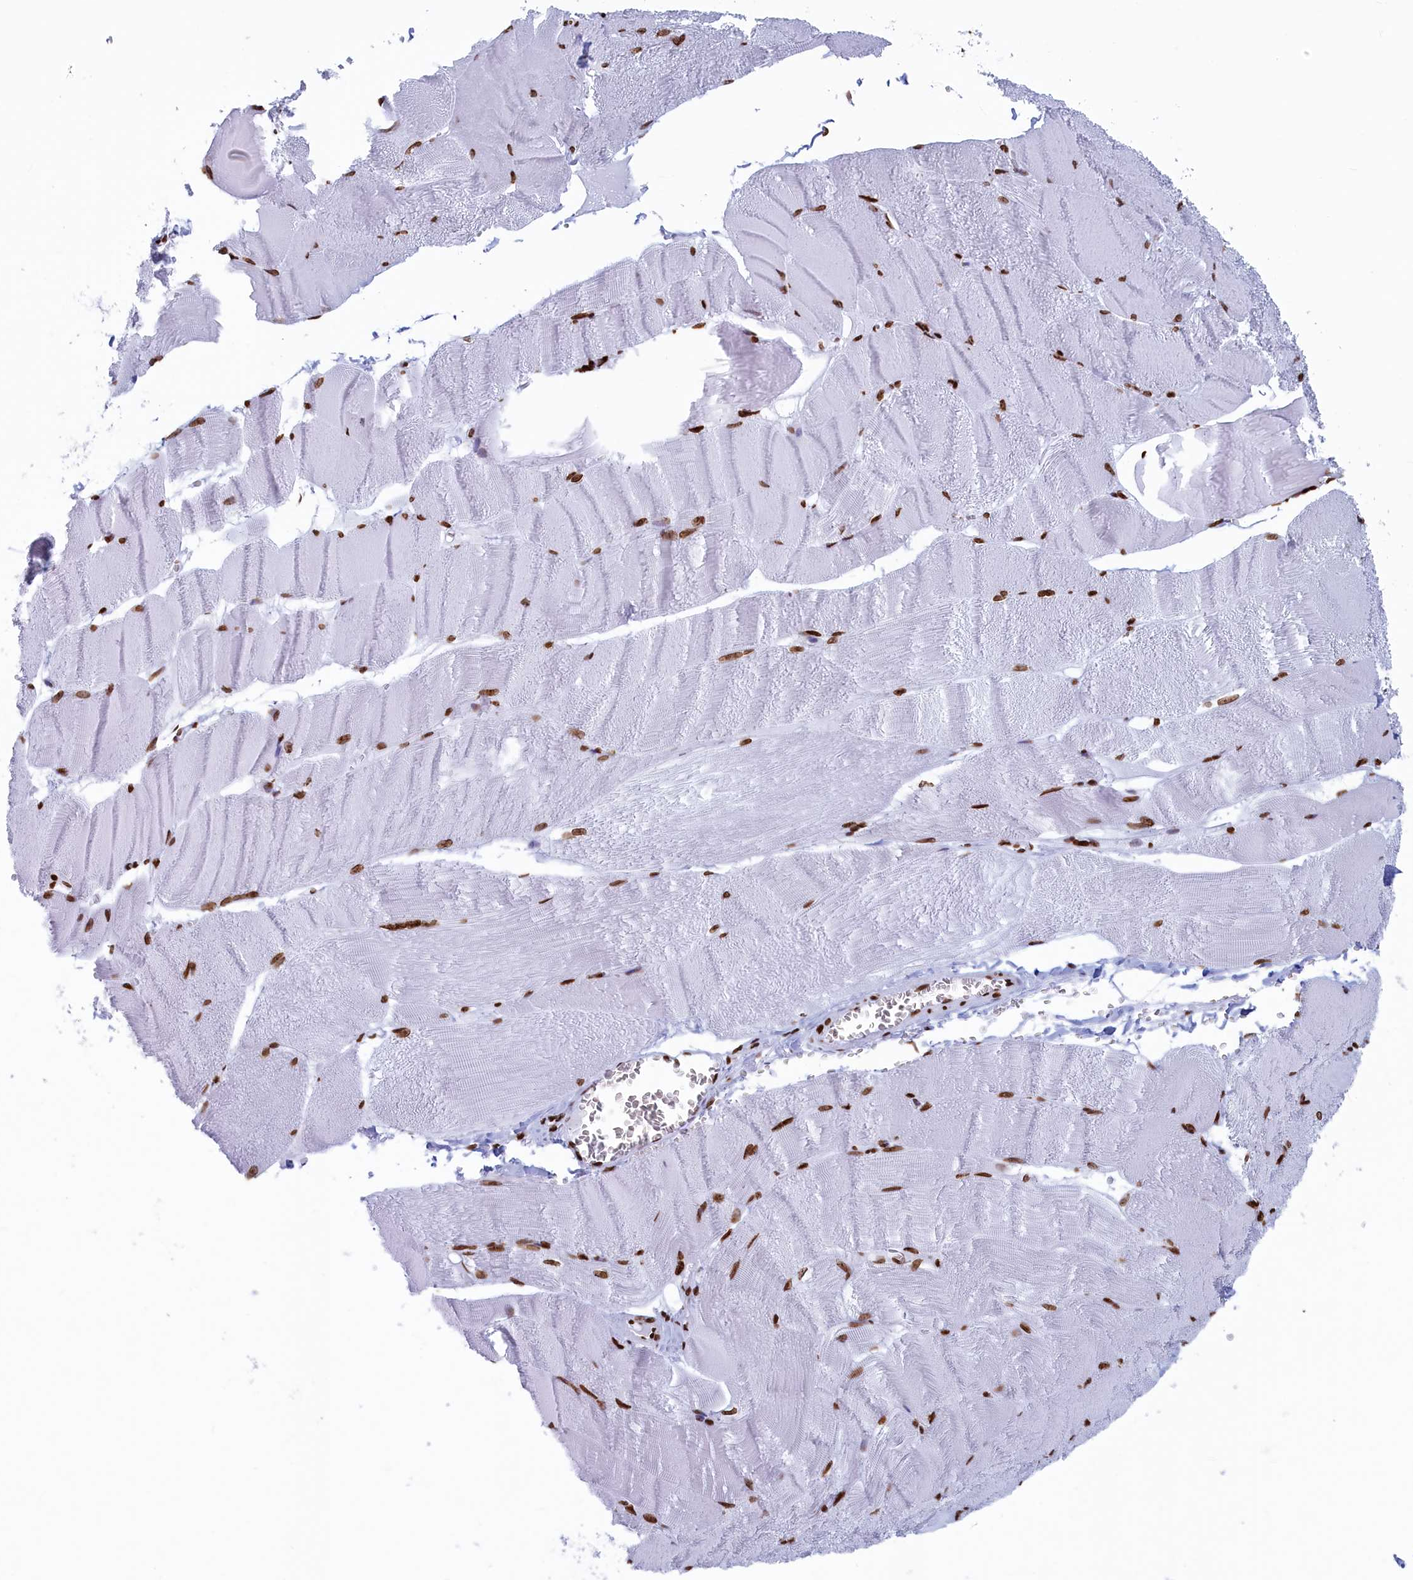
{"staining": {"intensity": "moderate", "quantity": ">75%", "location": "nuclear"}, "tissue": "skeletal muscle", "cell_type": "Myocytes", "image_type": "normal", "snomed": [{"axis": "morphology", "description": "Normal tissue, NOS"}, {"axis": "morphology", "description": "Basal cell carcinoma"}, {"axis": "topography", "description": "Skeletal muscle"}], "caption": "Unremarkable skeletal muscle demonstrates moderate nuclear positivity in approximately >75% of myocytes, visualized by immunohistochemistry. (Stains: DAB (3,3'-diaminobenzidine) in brown, nuclei in blue, Microscopy: brightfield microscopy at high magnification).", "gene": "APOBEC3A", "patient": {"sex": "female", "age": 64}}